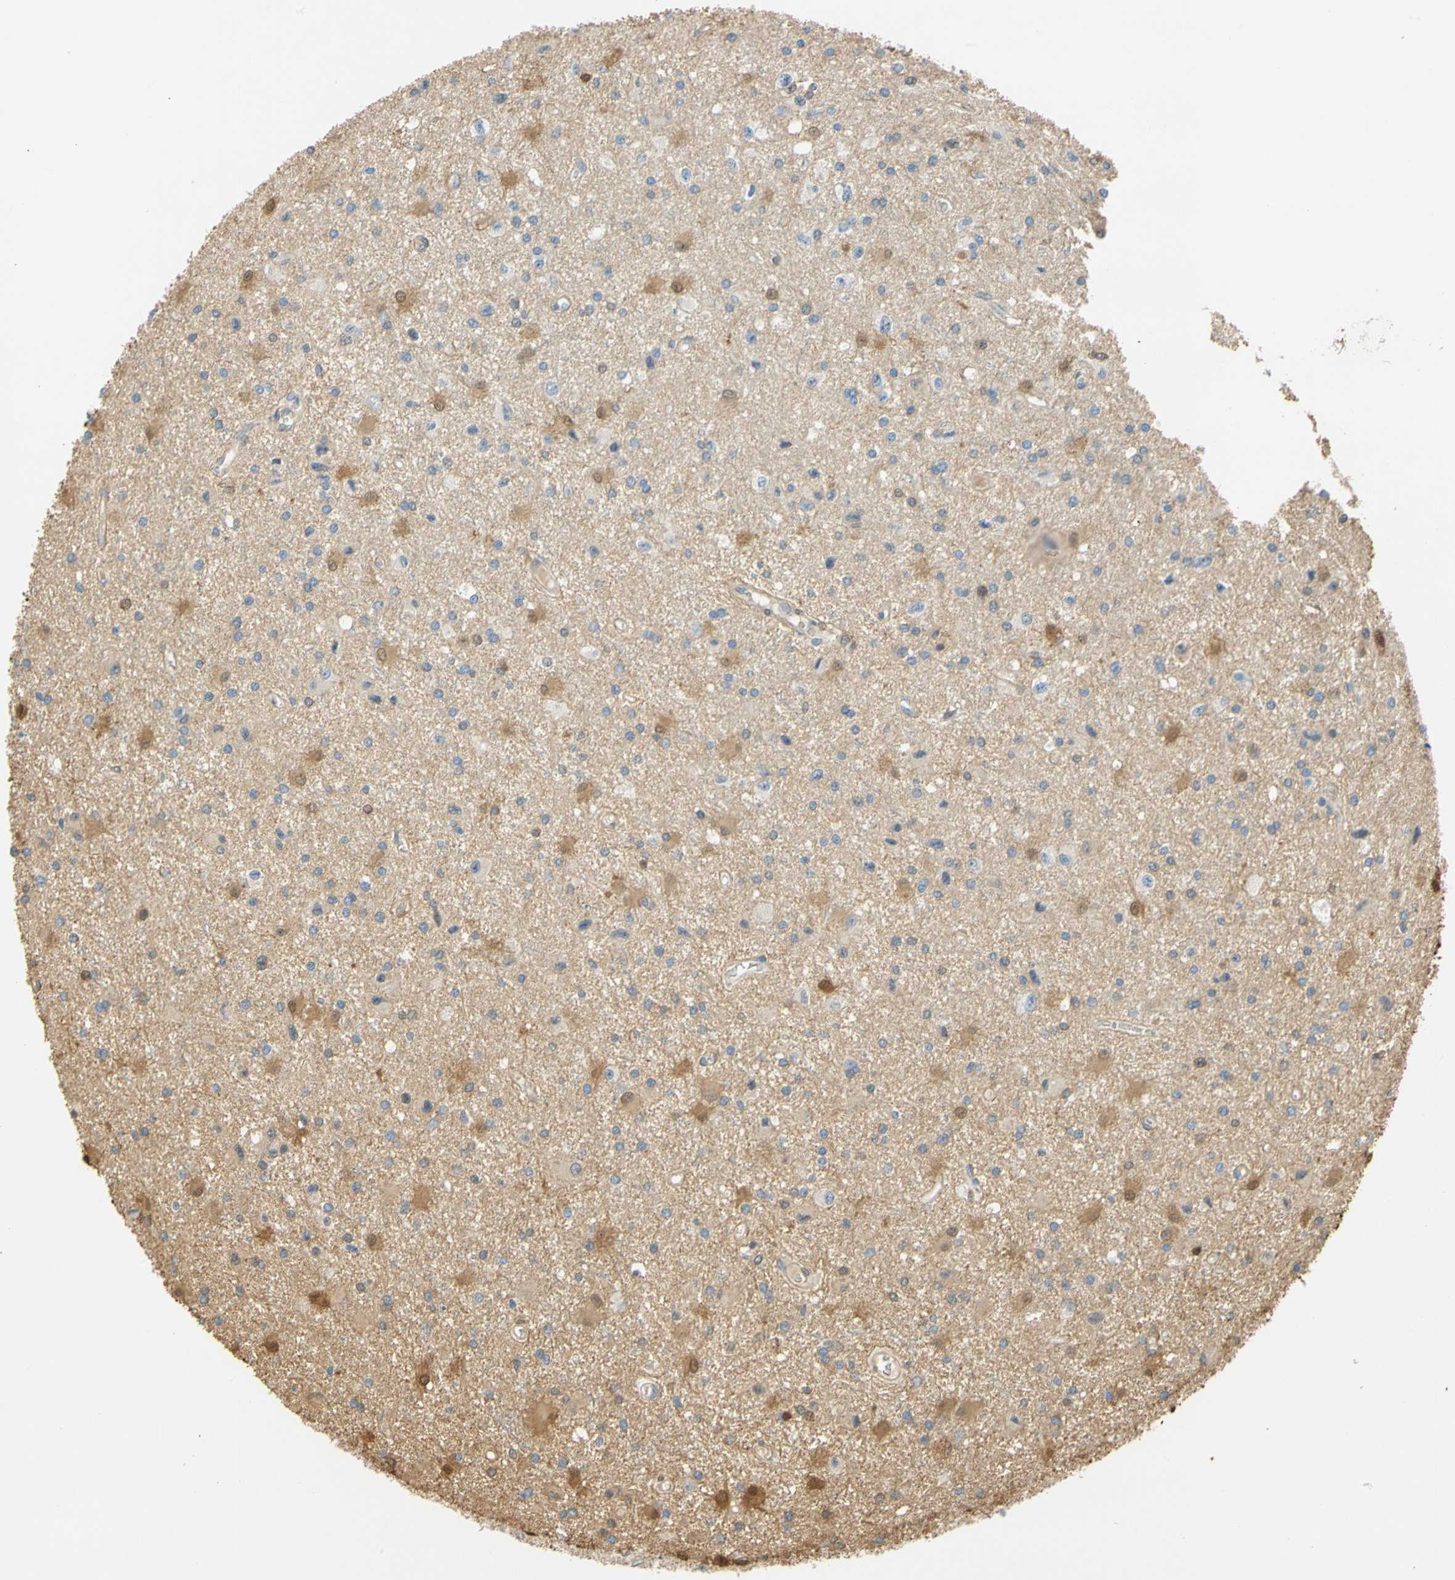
{"staining": {"intensity": "moderate", "quantity": ">75%", "location": "cytoplasmic/membranous"}, "tissue": "glioma", "cell_type": "Tumor cells", "image_type": "cancer", "snomed": [{"axis": "morphology", "description": "Glioma, malignant, Low grade"}, {"axis": "topography", "description": "Brain"}], "caption": "The micrograph shows staining of low-grade glioma (malignant), revealing moderate cytoplasmic/membranous protein positivity (brown color) within tumor cells.", "gene": "S100A6", "patient": {"sex": "male", "age": 58}}